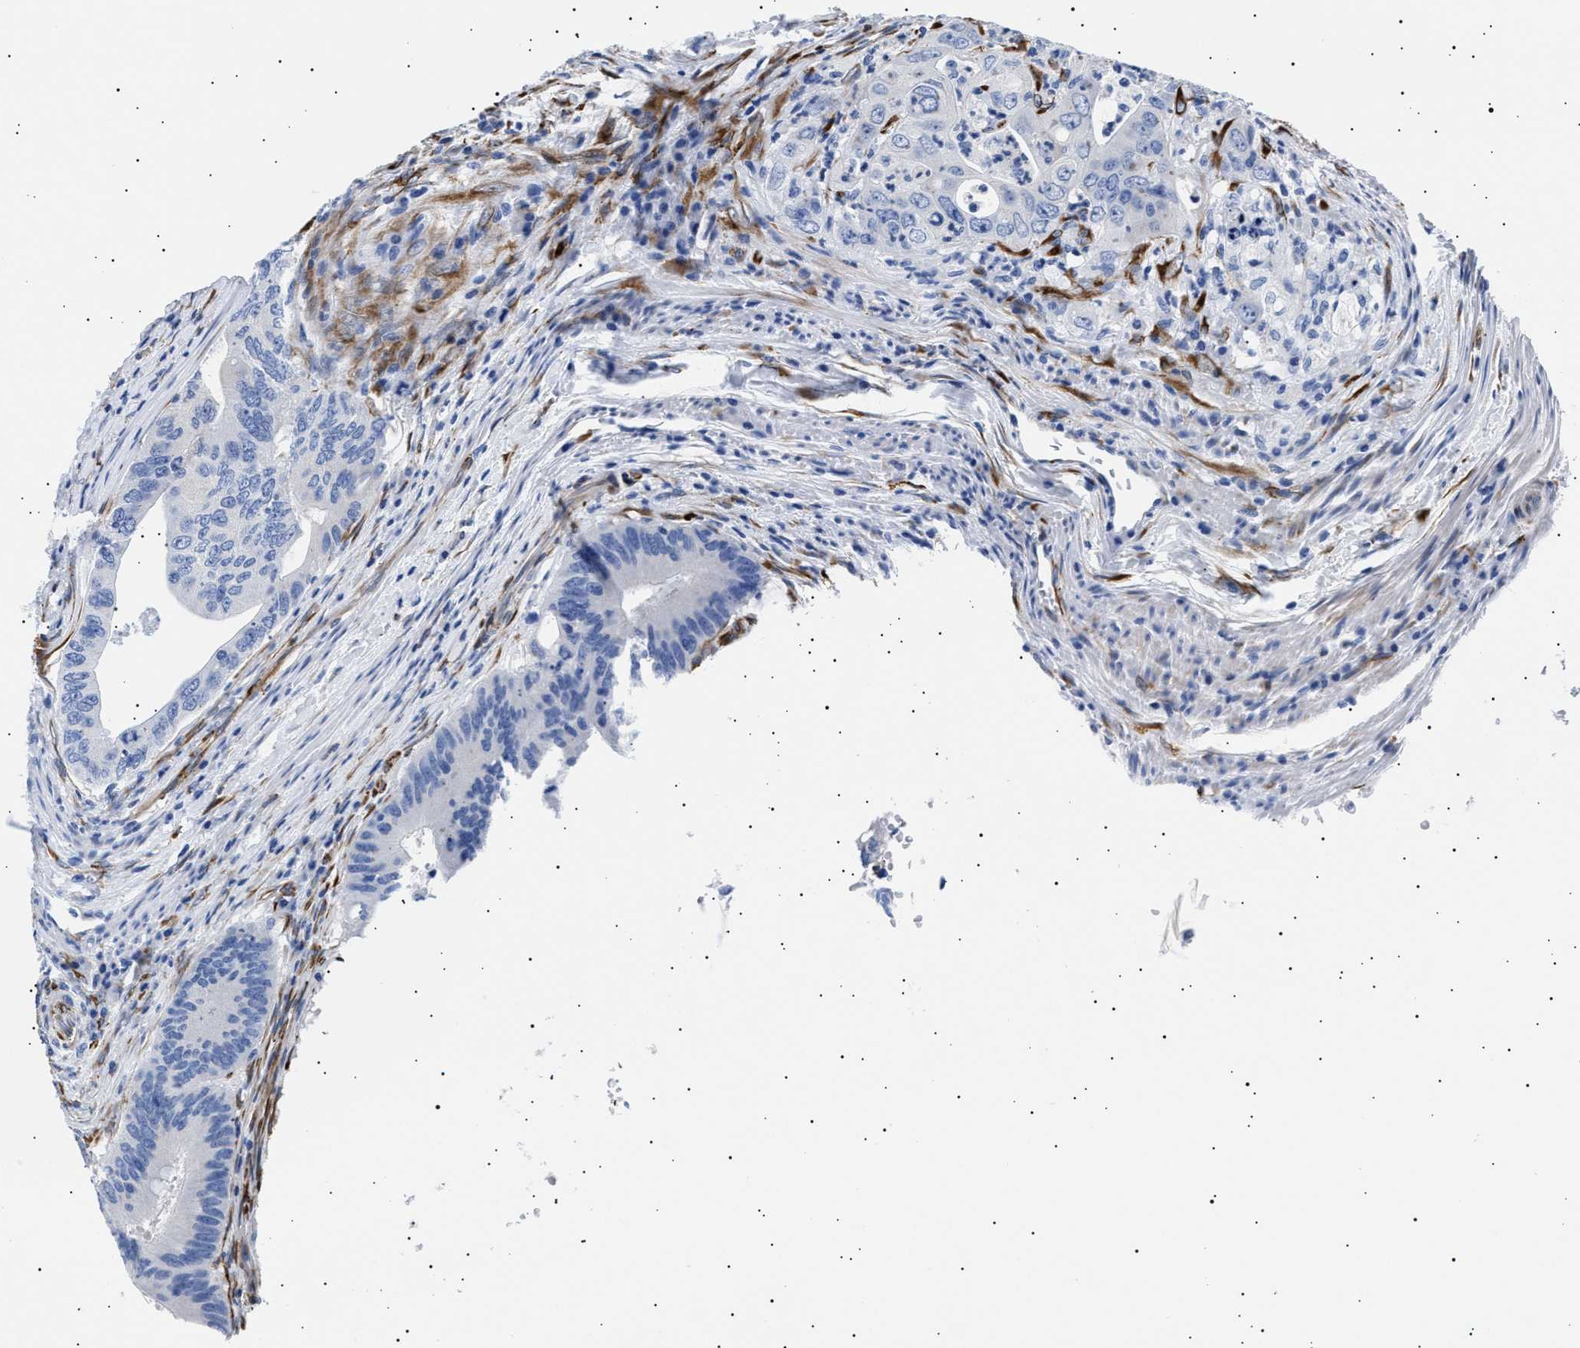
{"staining": {"intensity": "negative", "quantity": "none", "location": "none"}, "tissue": "colorectal cancer", "cell_type": "Tumor cells", "image_type": "cancer", "snomed": [{"axis": "morphology", "description": "Adenocarcinoma, NOS"}, {"axis": "topography", "description": "Colon"}], "caption": "There is no significant positivity in tumor cells of colorectal adenocarcinoma.", "gene": "HEMGN", "patient": {"sex": "male", "age": 71}}